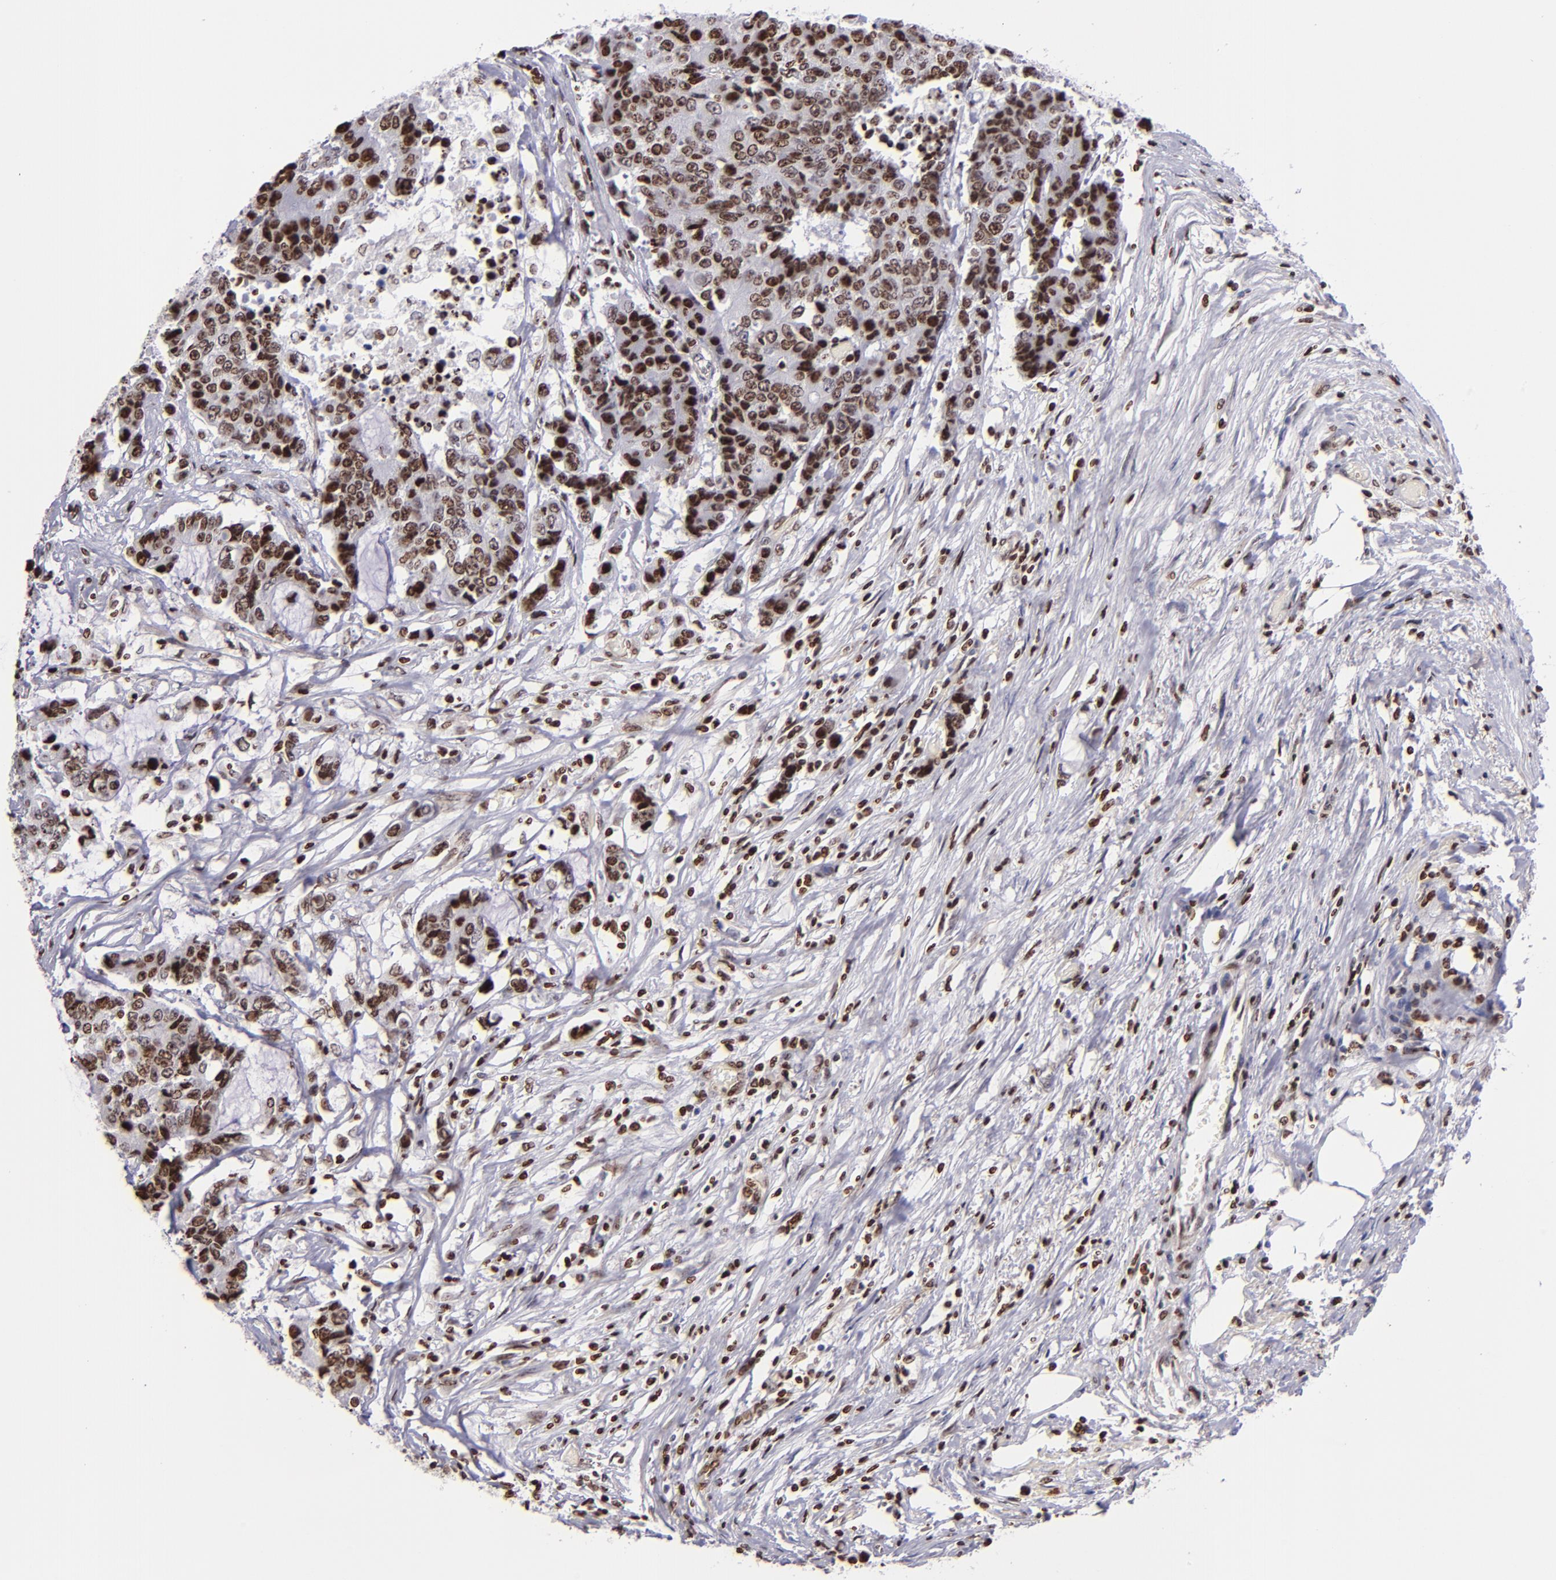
{"staining": {"intensity": "strong", "quantity": ">75%", "location": "nuclear"}, "tissue": "colorectal cancer", "cell_type": "Tumor cells", "image_type": "cancer", "snomed": [{"axis": "morphology", "description": "Adenocarcinoma, NOS"}, {"axis": "topography", "description": "Colon"}], "caption": "IHC histopathology image of human adenocarcinoma (colorectal) stained for a protein (brown), which displays high levels of strong nuclear positivity in about >75% of tumor cells.", "gene": "CDKL5", "patient": {"sex": "female", "age": 86}}